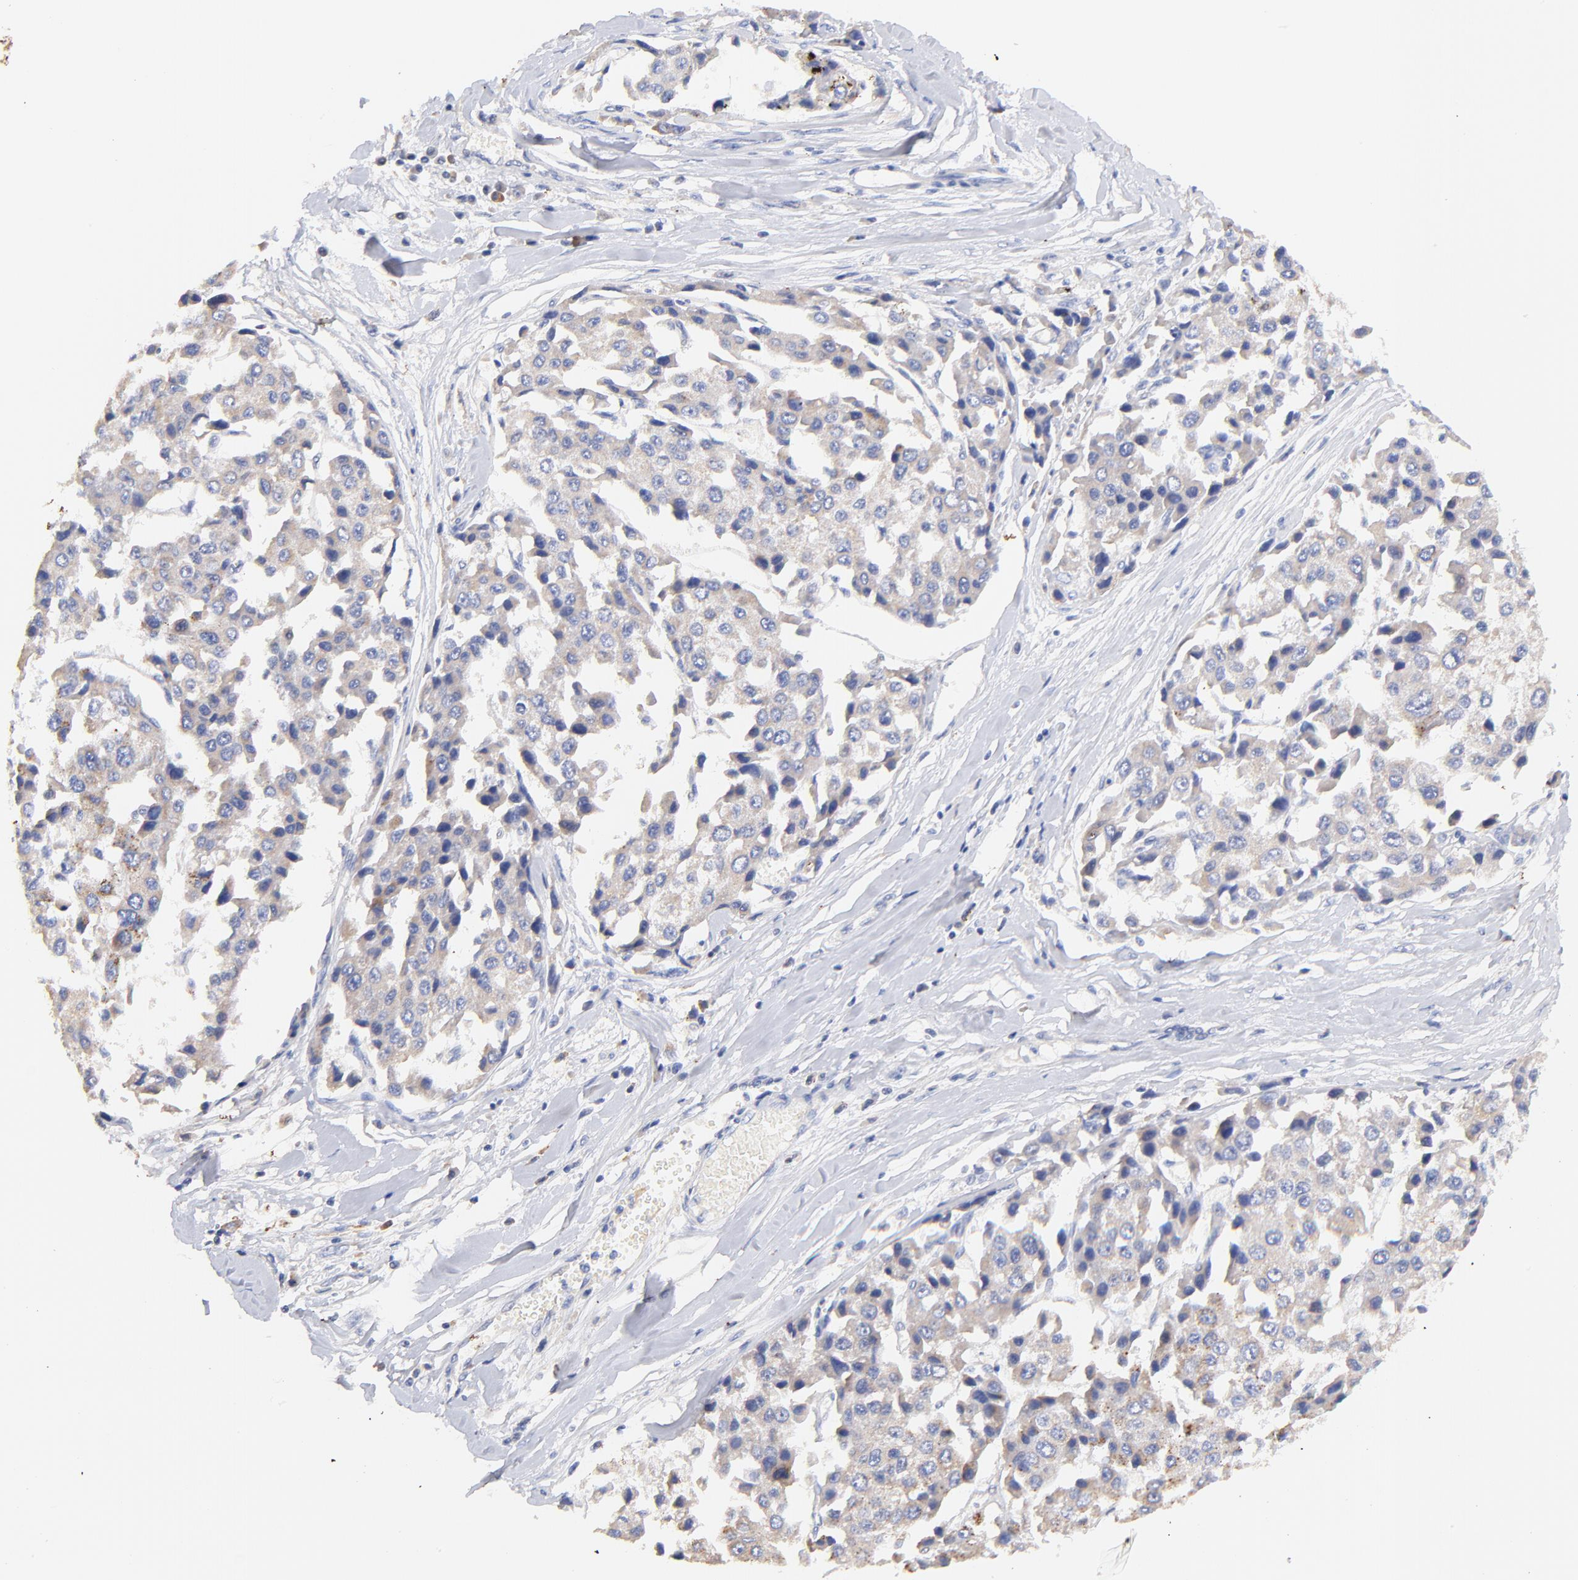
{"staining": {"intensity": "weak", "quantity": ">75%", "location": "cytoplasmic/membranous"}, "tissue": "liver cancer", "cell_type": "Tumor cells", "image_type": "cancer", "snomed": [{"axis": "morphology", "description": "Carcinoma, Hepatocellular, NOS"}, {"axis": "topography", "description": "Liver"}], "caption": "Immunohistochemical staining of liver cancer (hepatocellular carcinoma) exhibits weak cytoplasmic/membranous protein staining in approximately >75% of tumor cells.", "gene": "IGLV7-43", "patient": {"sex": "female", "age": 66}}